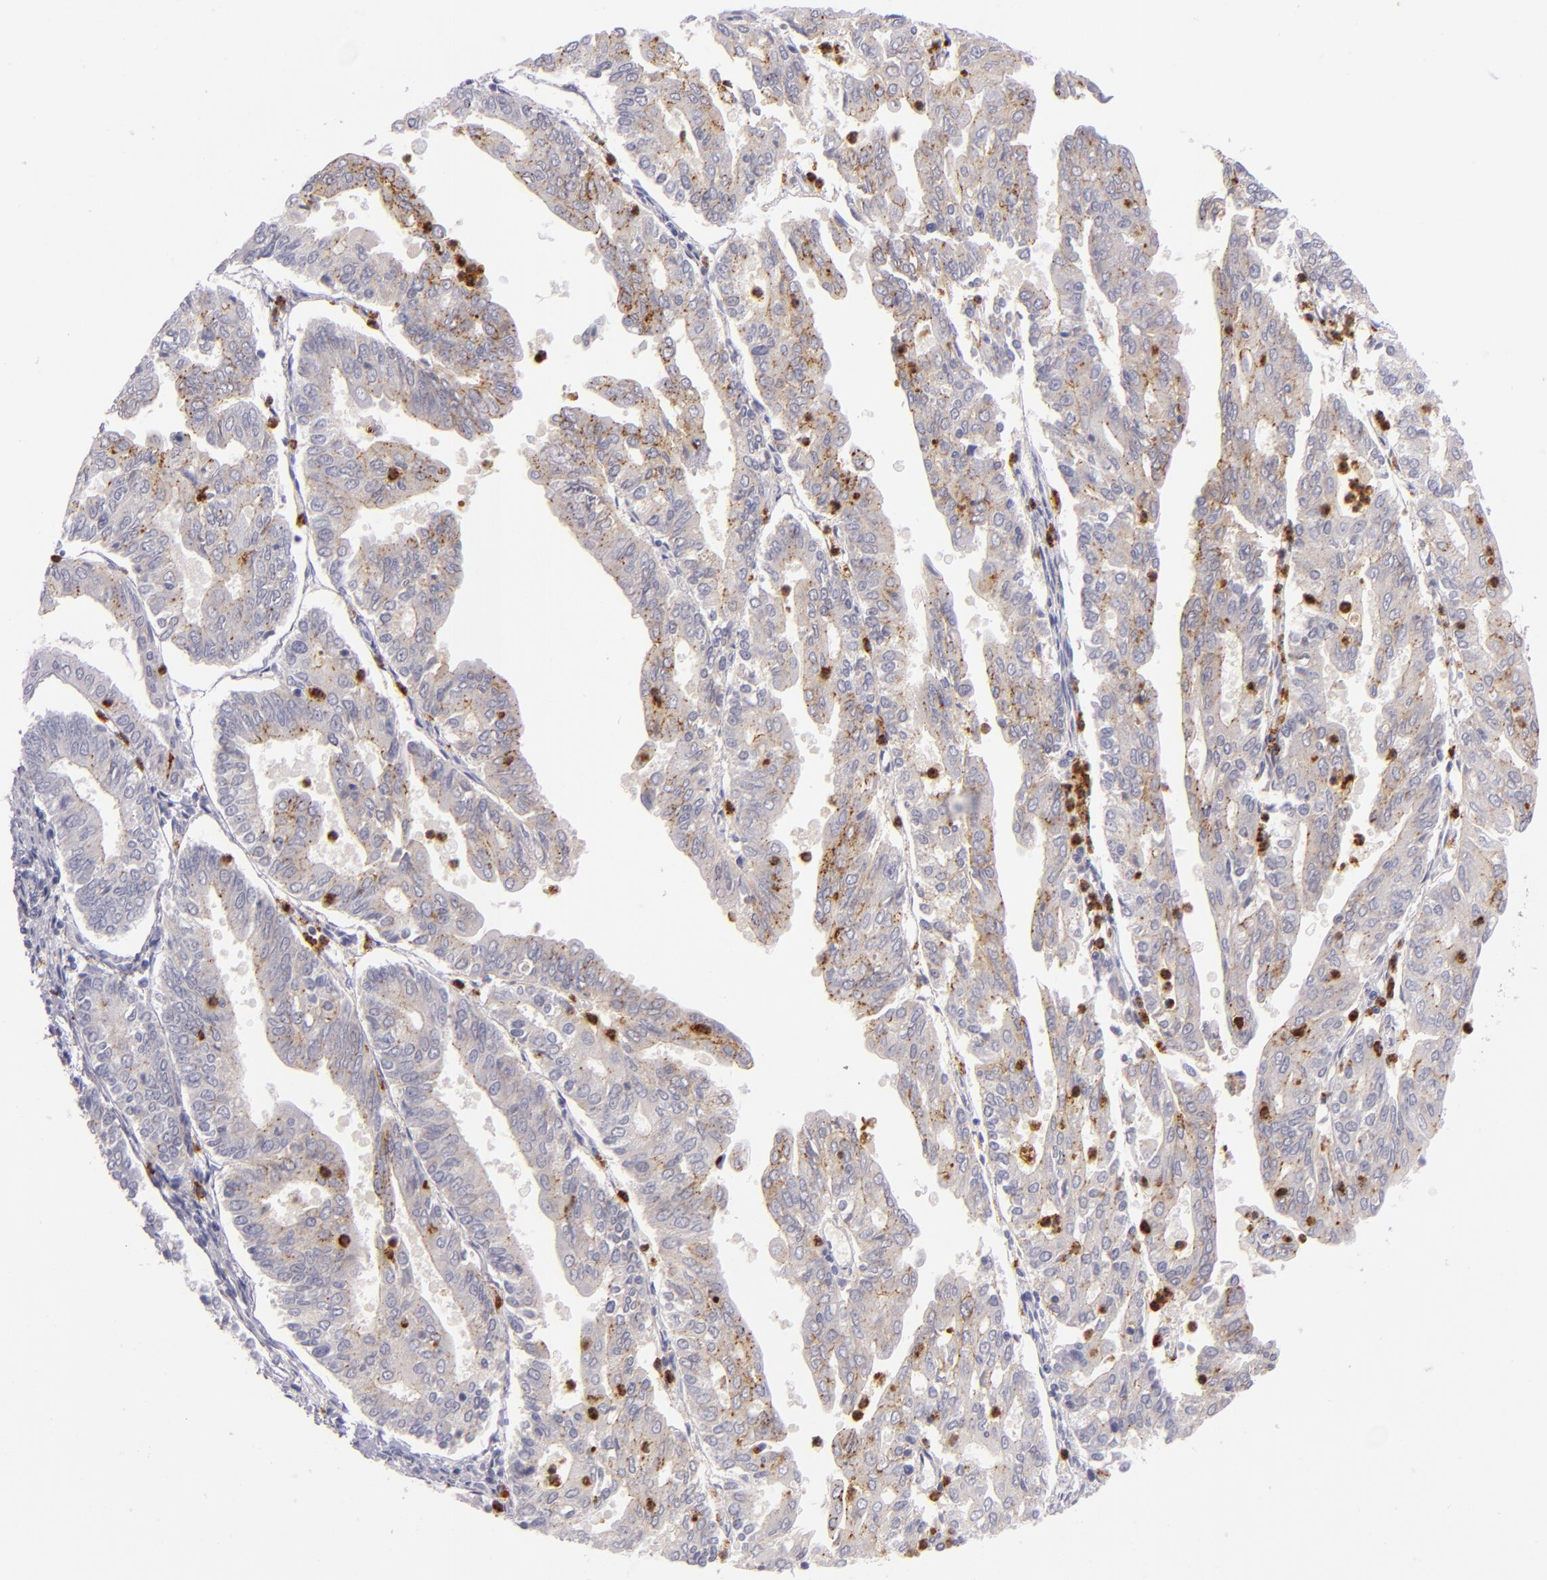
{"staining": {"intensity": "weak", "quantity": "<25%", "location": "cytoplasmic/membranous"}, "tissue": "endometrial cancer", "cell_type": "Tumor cells", "image_type": "cancer", "snomed": [{"axis": "morphology", "description": "Adenocarcinoma, NOS"}, {"axis": "topography", "description": "Endometrium"}], "caption": "An immunohistochemistry (IHC) micrograph of endometrial cancer is shown. There is no staining in tumor cells of endometrial cancer.", "gene": "CDH3", "patient": {"sex": "female", "age": 79}}